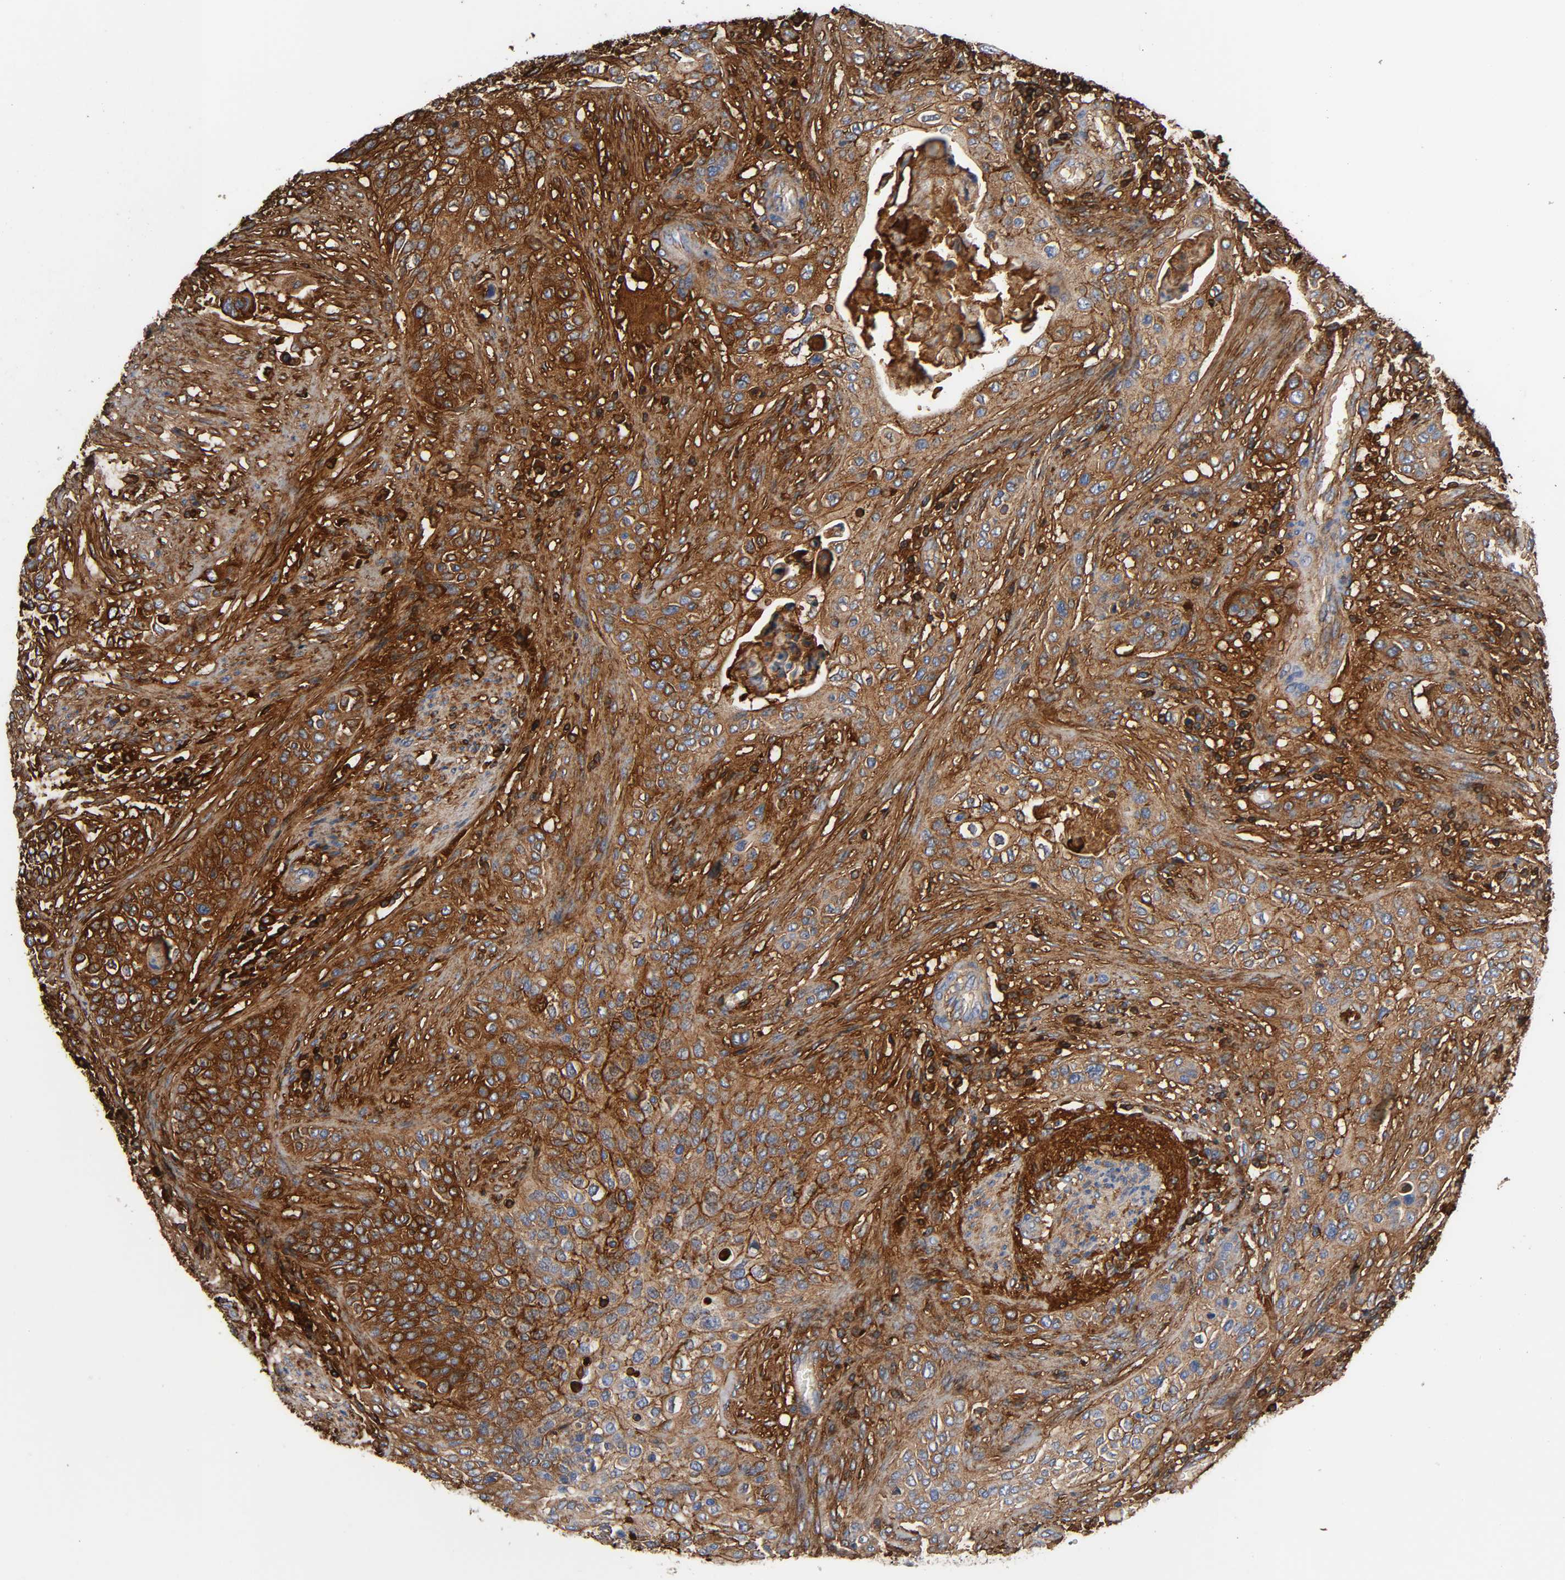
{"staining": {"intensity": "strong", "quantity": ">75%", "location": "cytoplasmic/membranous"}, "tissue": "urothelial cancer", "cell_type": "Tumor cells", "image_type": "cancer", "snomed": [{"axis": "morphology", "description": "Urothelial carcinoma, High grade"}, {"axis": "topography", "description": "Urinary bladder"}], "caption": "Protein analysis of urothelial cancer tissue reveals strong cytoplasmic/membranous expression in about >75% of tumor cells.", "gene": "FBLN1", "patient": {"sex": "male", "age": 74}}